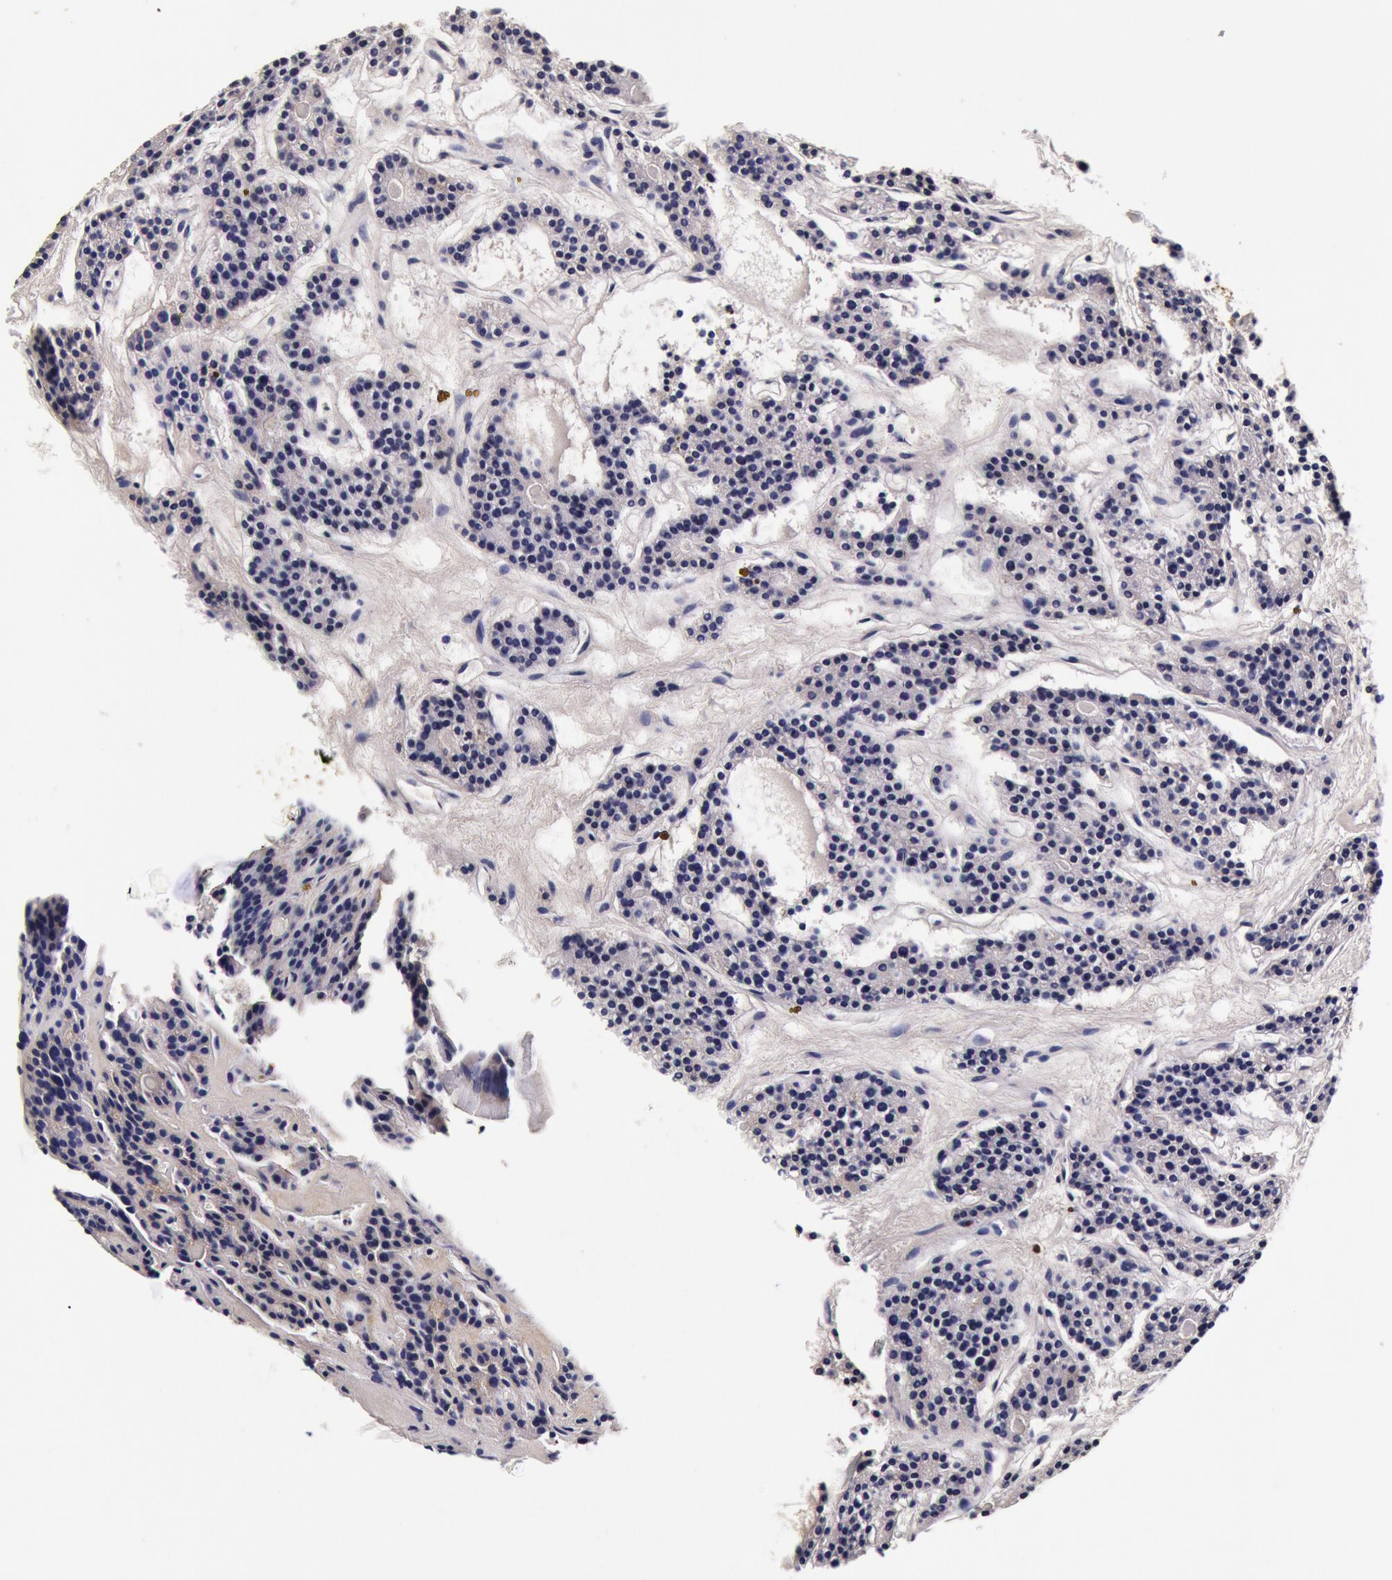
{"staining": {"intensity": "negative", "quantity": "none", "location": "none"}, "tissue": "parathyroid gland", "cell_type": "Glandular cells", "image_type": "normal", "snomed": [{"axis": "morphology", "description": "Normal tissue, NOS"}, {"axis": "topography", "description": "Parathyroid gland"}], "caption": "Parathyroid gland was stained to show a protein in brown. There is no significant staining in glandular cells. The staining is performed using DAB (3,3'-diaminobenzidine) brown chromogen with nuclei counter-stained in using hematoxylin.", "gene": "CCDC22", "patient": {"sex": "female", "age": 70}}